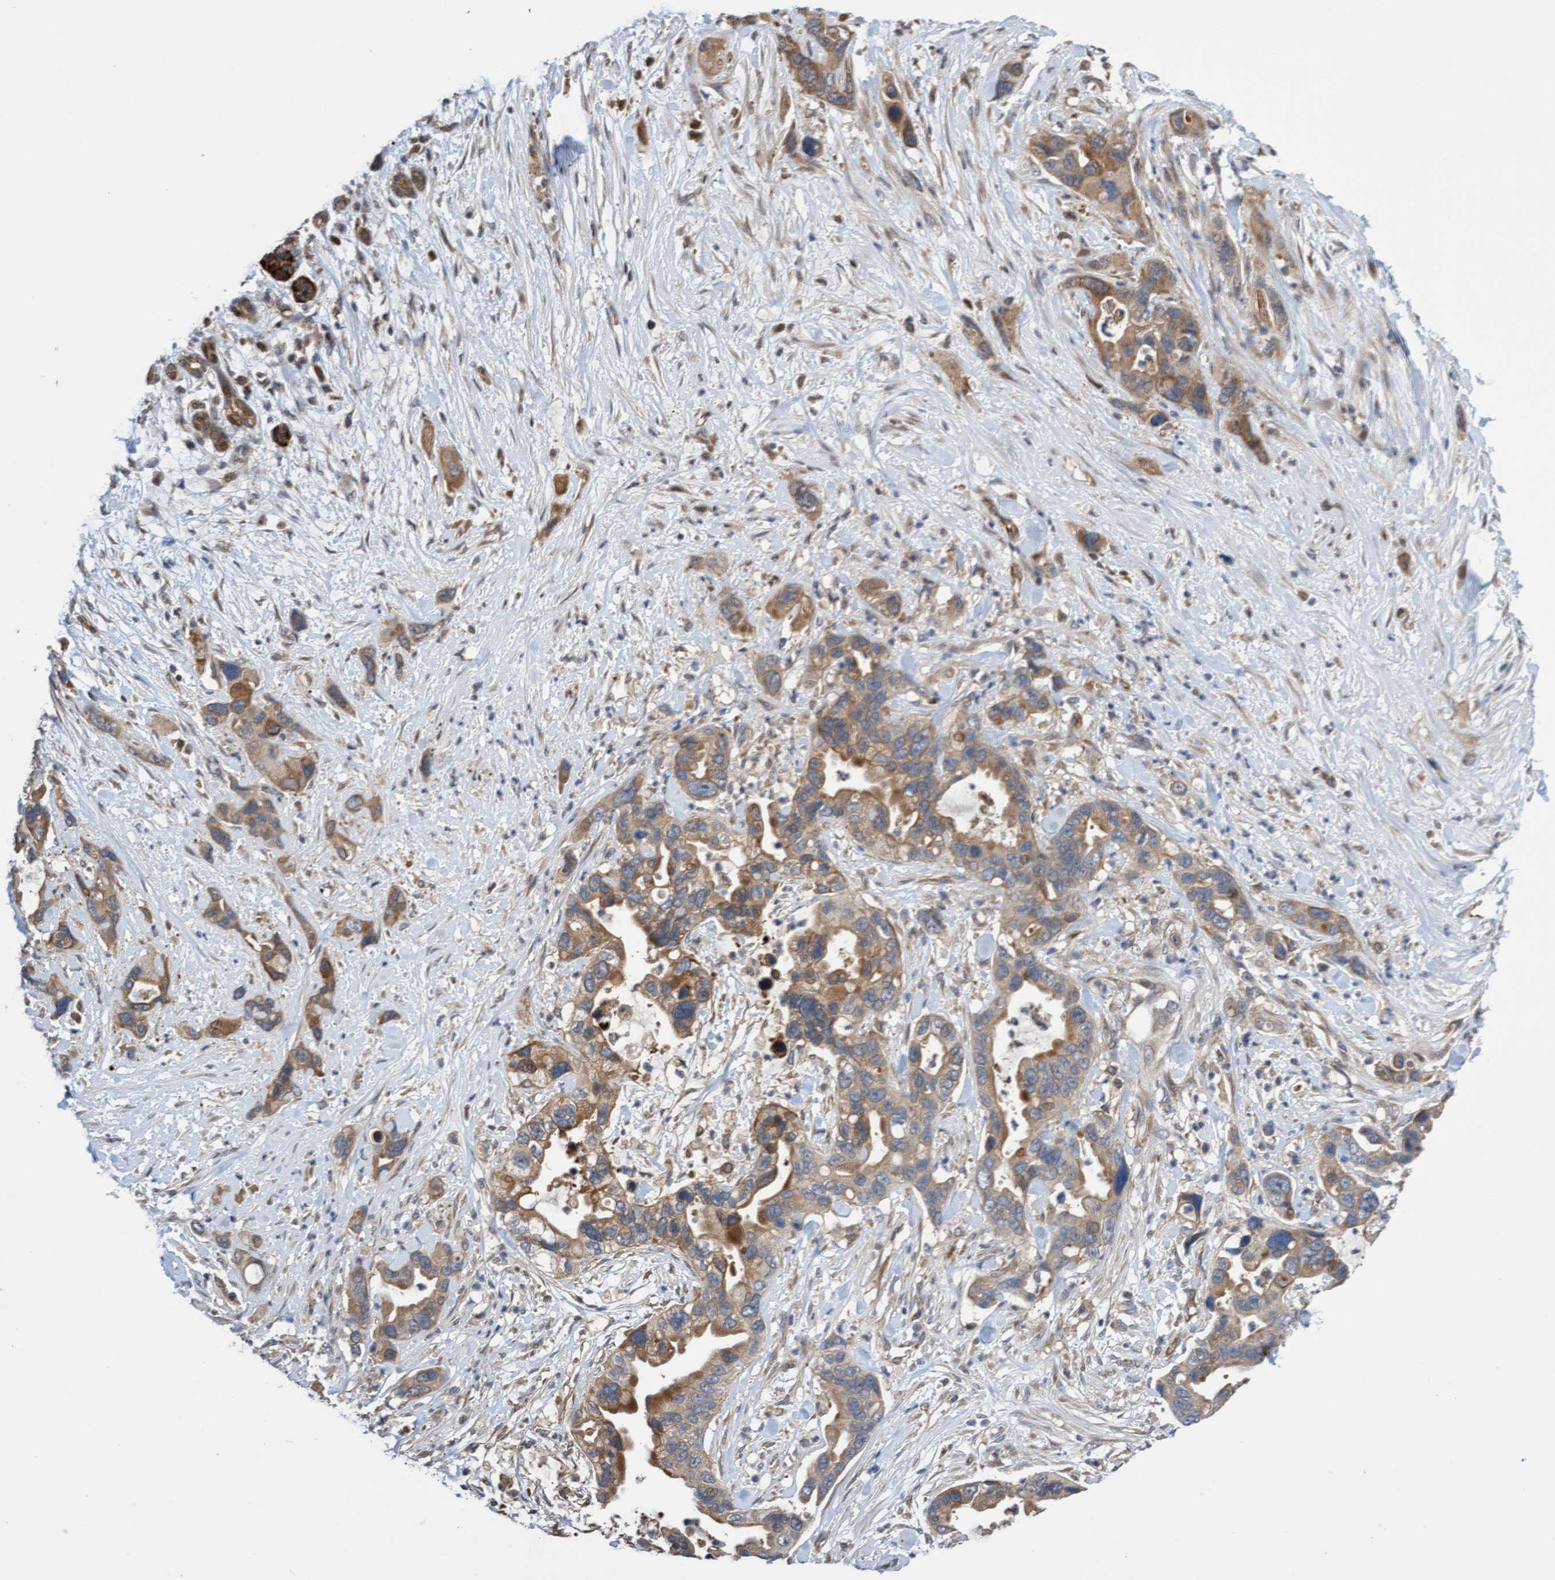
{"staining": {"intensity": "moderate", "quantity": ">75%", "location": "cytoplasmic/membranous"}, "tissue": "pancreatic cancer", "cell_type": "Tumor cells", "image_type": "cancer", "snomed": [{"axis": "morphology", "description": "Adenocarcinoma, NOS"}, {"axis": "topography", "description": "Pancreas"}], "caption": "Pancreatic cancer stained with IHC reveals moderate cytoplasmic/membranous positivity in about >75% of tumor cells.", "gene": "ITFG1", "patient": {"sex": "female", "age": 70}}